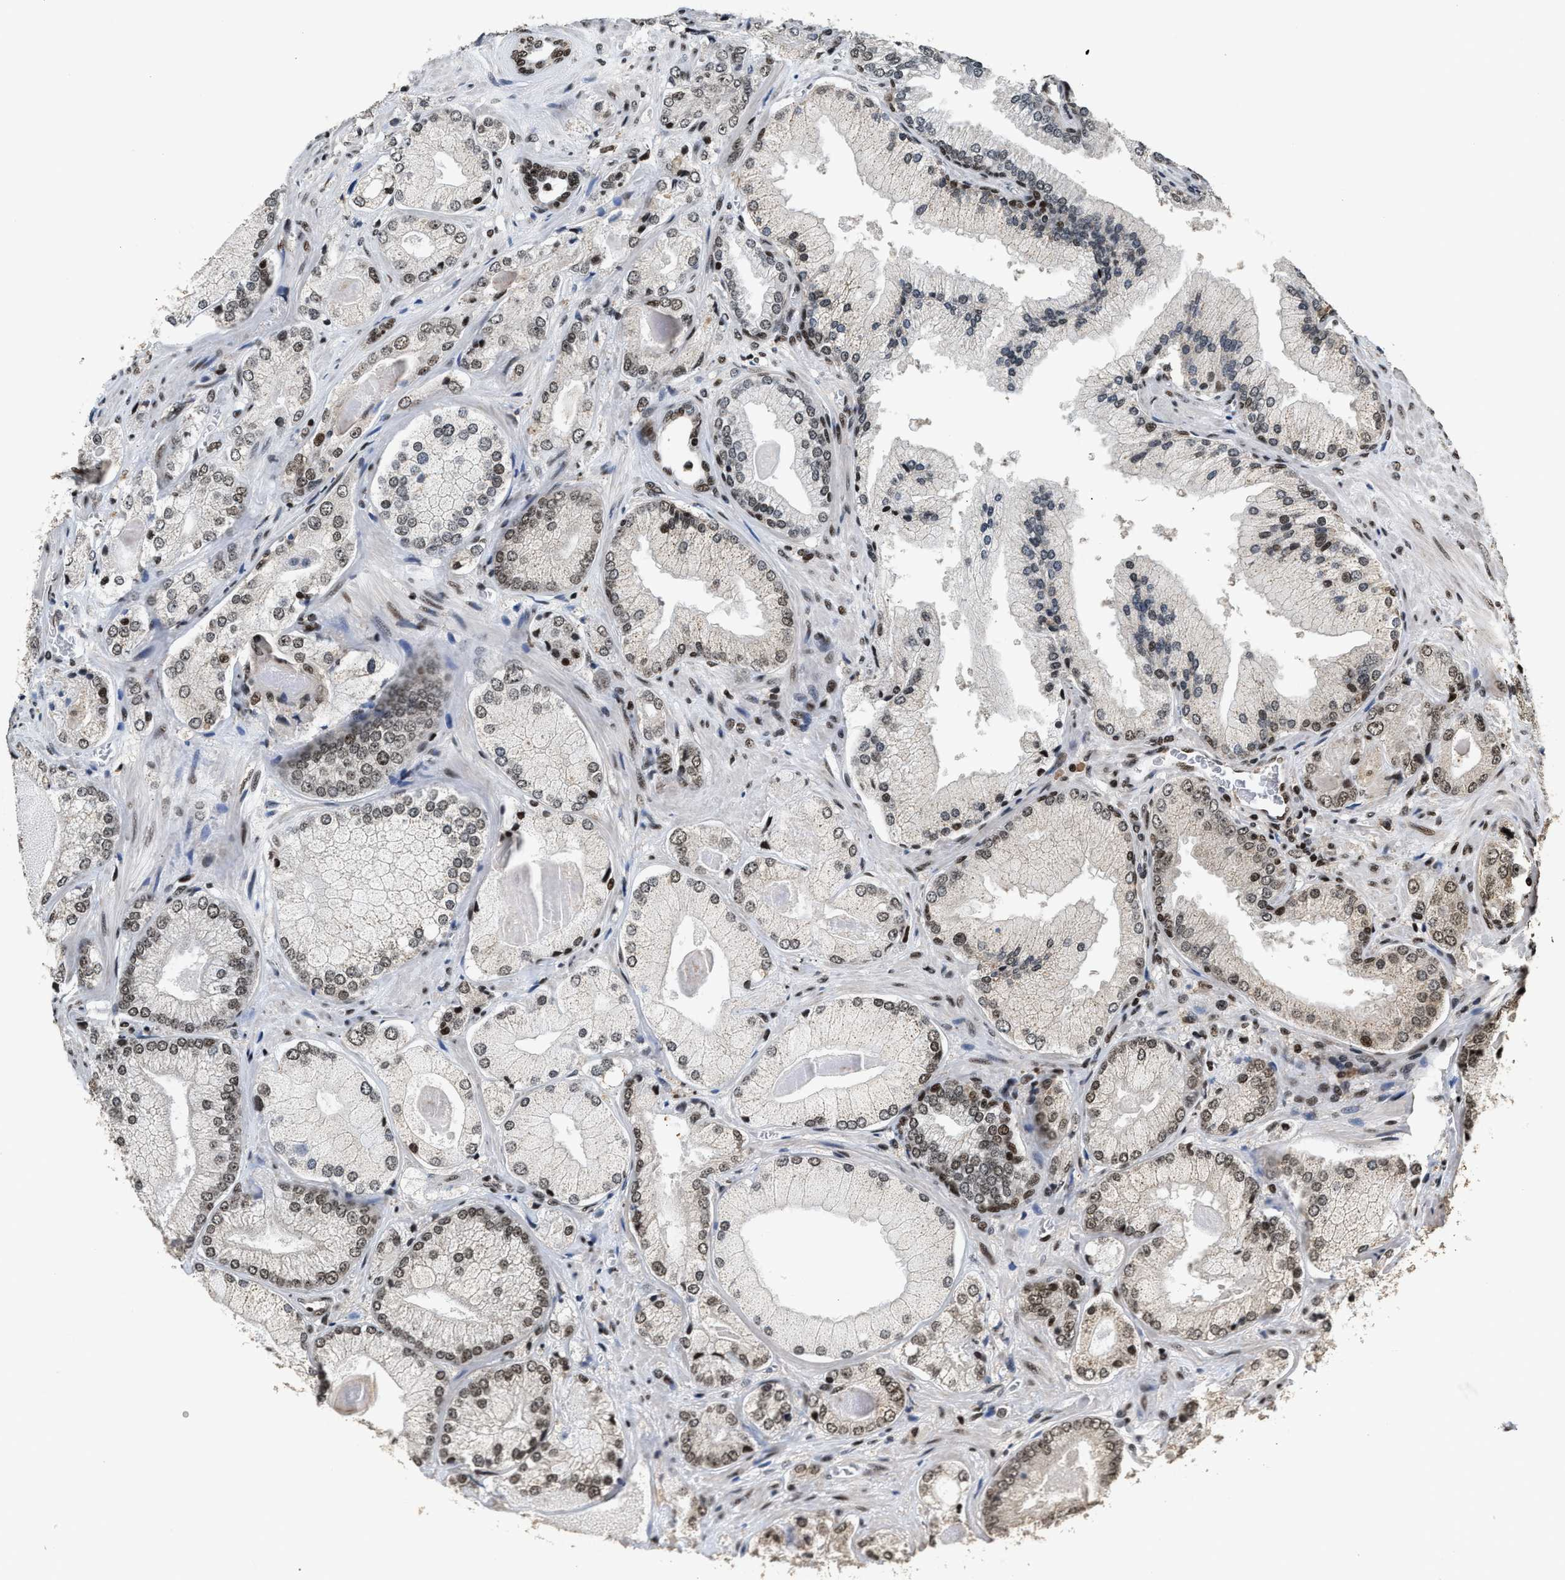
{"staining": {"intensity": "moderate", "quantity": ">75%", "location": "nuclear"}, "tissue": "prostate cancer", "cell_type": "Tumor cells", "image_type": "cancer", "snomed": [{"axis": "morphology", "description": "Adenocarcinoma, Low grade"}, {"axis": "topography", "description": "Prostate"}], "caption": "High-power microscopy captured an IHC histopathology image of adenocarcinoma (low-grade) (prostate), revealing moderate nuclear staining in approximately >75% of tumor cells.", "gene": "RAD21", "patient": {"sex": "male", "age": 65}}